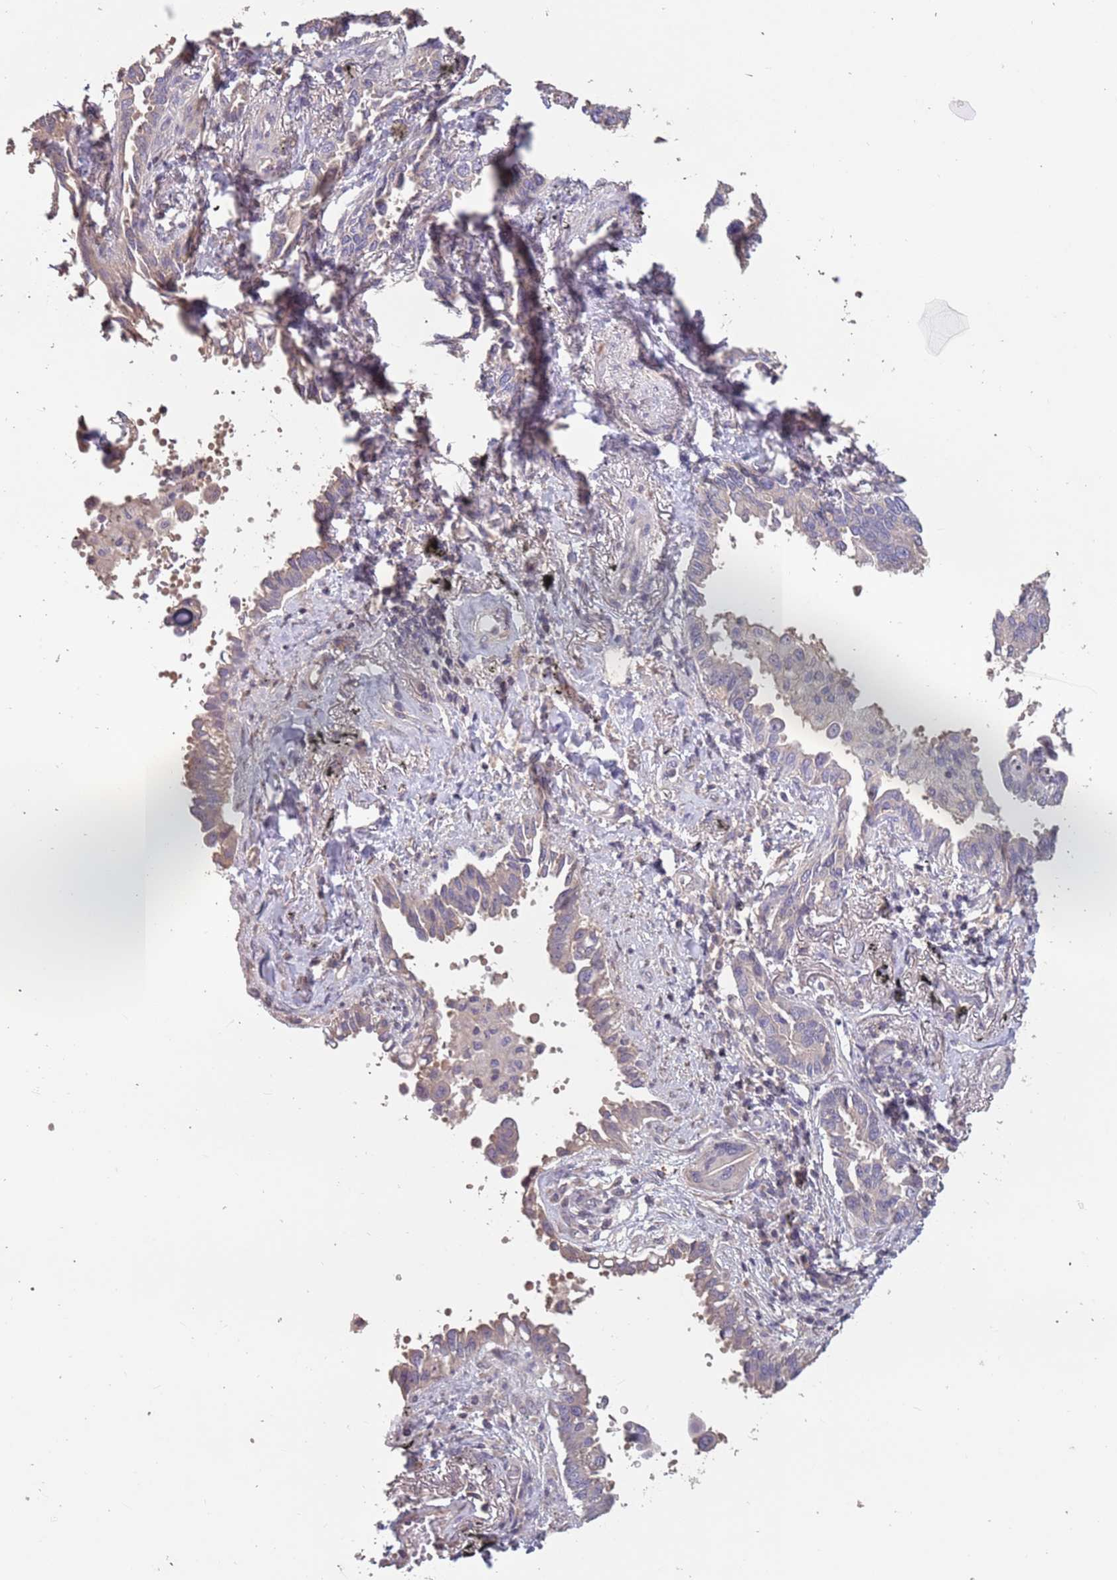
{"staining": {"intensity": "weak", "quantity": "<25%", "location": "cytoplasmic/membranous"}, "tissue": "lung cancer", "cell_type": "Tumor cells", "image_type": "cancer", "snomed": [{"axis": "morphology", "description": "Adenocarcinoma, NOS"}, {"axis": "topography", "description": "Lung"}], "caption": "High power microscopy photomicrograph of an immunohistochemistry micrograph of lung cancer (adenocarcinoma), revealing no significant positivity in tumor cells. (DAB (3,3'-diaminobenzidine) IHC visualized using brightfield microscopy, high magnification).", "gene": "MBD3L1", "patient": {"sex": "male", "age": 67}}